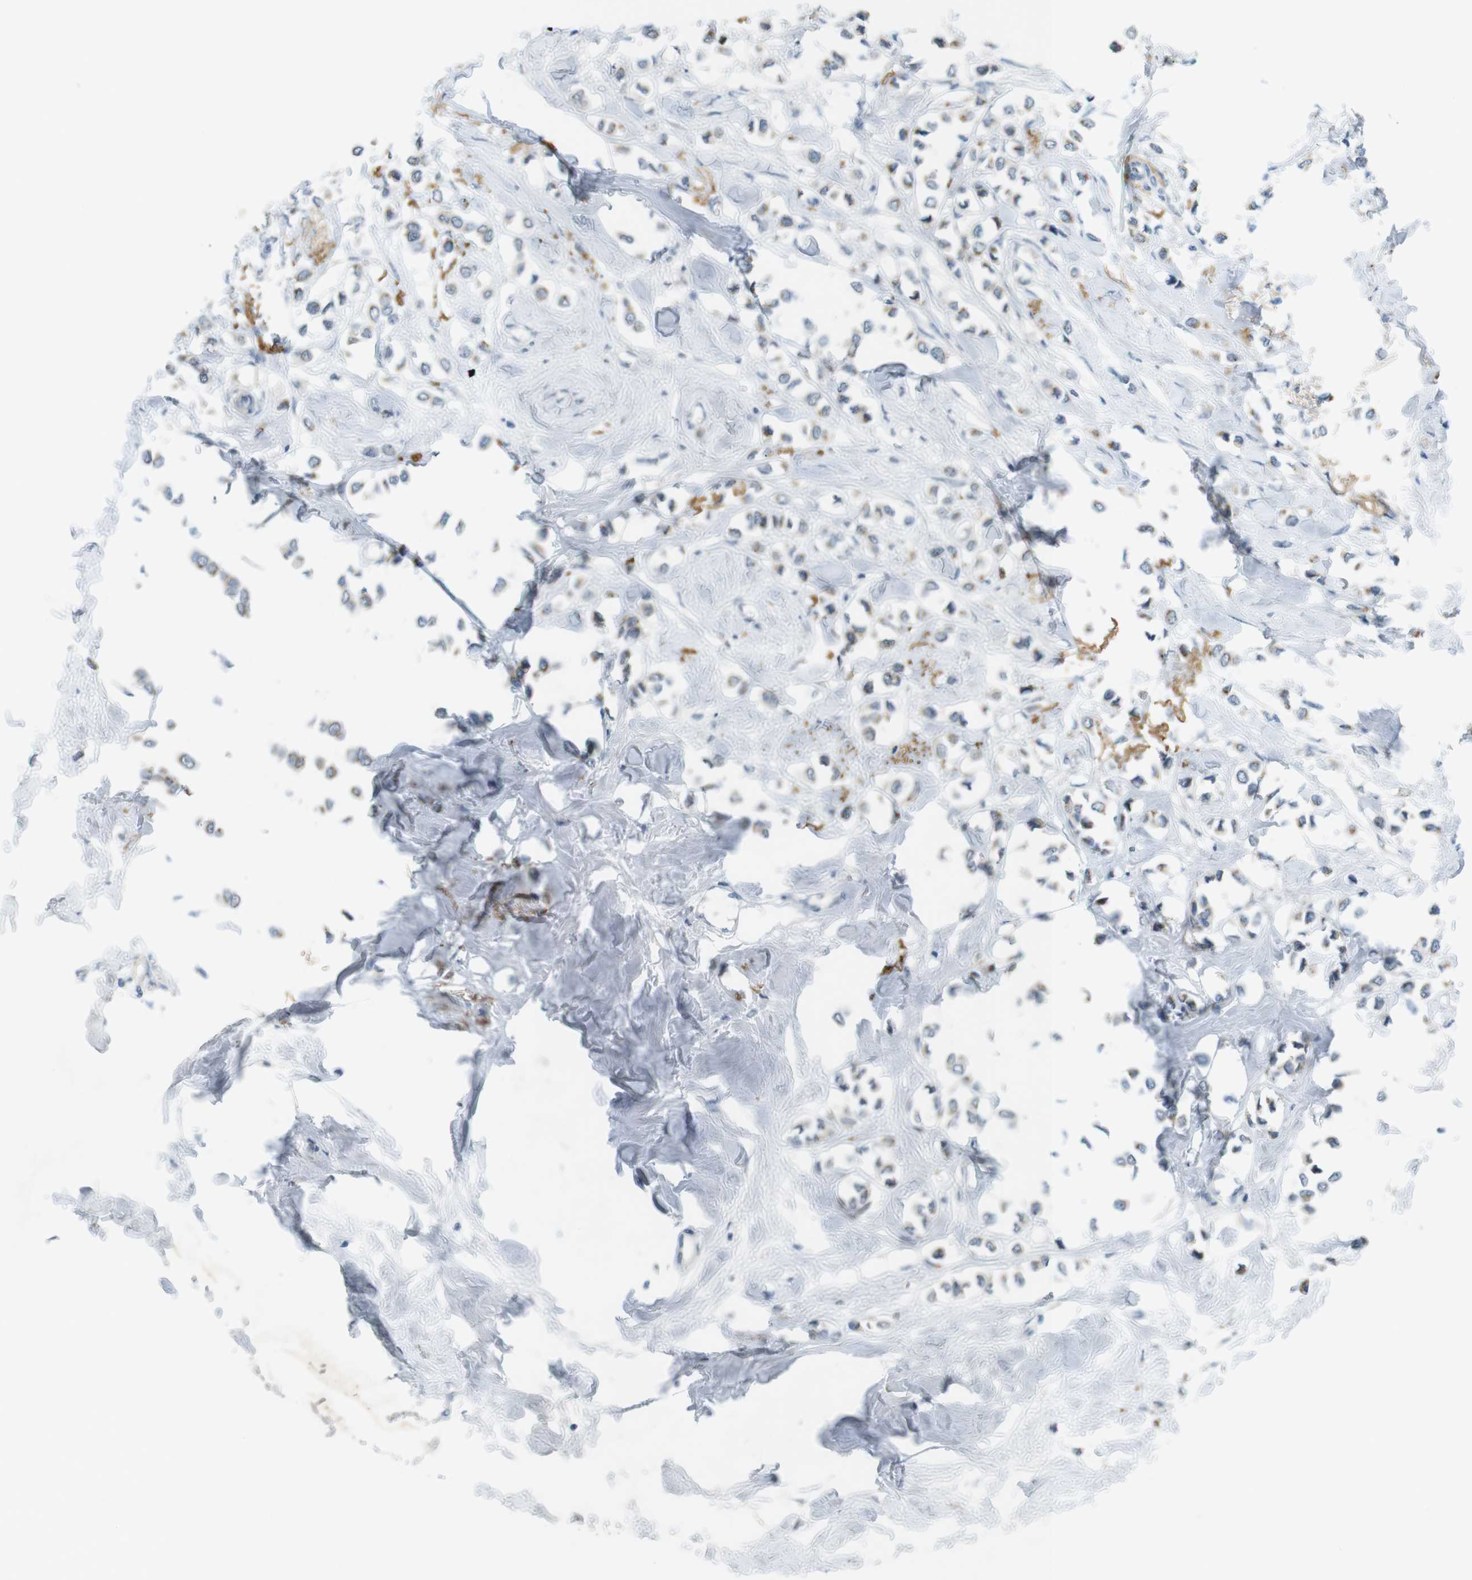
{"staining": {"intensity": "moderate", "quantity": "<25%", "location": "cytoplasmic/membranous"}, "tissue": "breast cancer", "cell_type": "Tumor cells", "image_type": "cancer", "snomed": [{"axis": "morphology", "description": "Lobular carcinoma"}, {"axis": "topography", "description": "Breast"}], "caption": "IHC (DAB (3,3'-diaminobenzidine)) staining of human breast lobular carcinoma displays moderate cytoplasmic/membranous protein staining in about <25% of tumor cells.", "gene": "UGT8", "patient": {"sex": "female", "age": 51}}